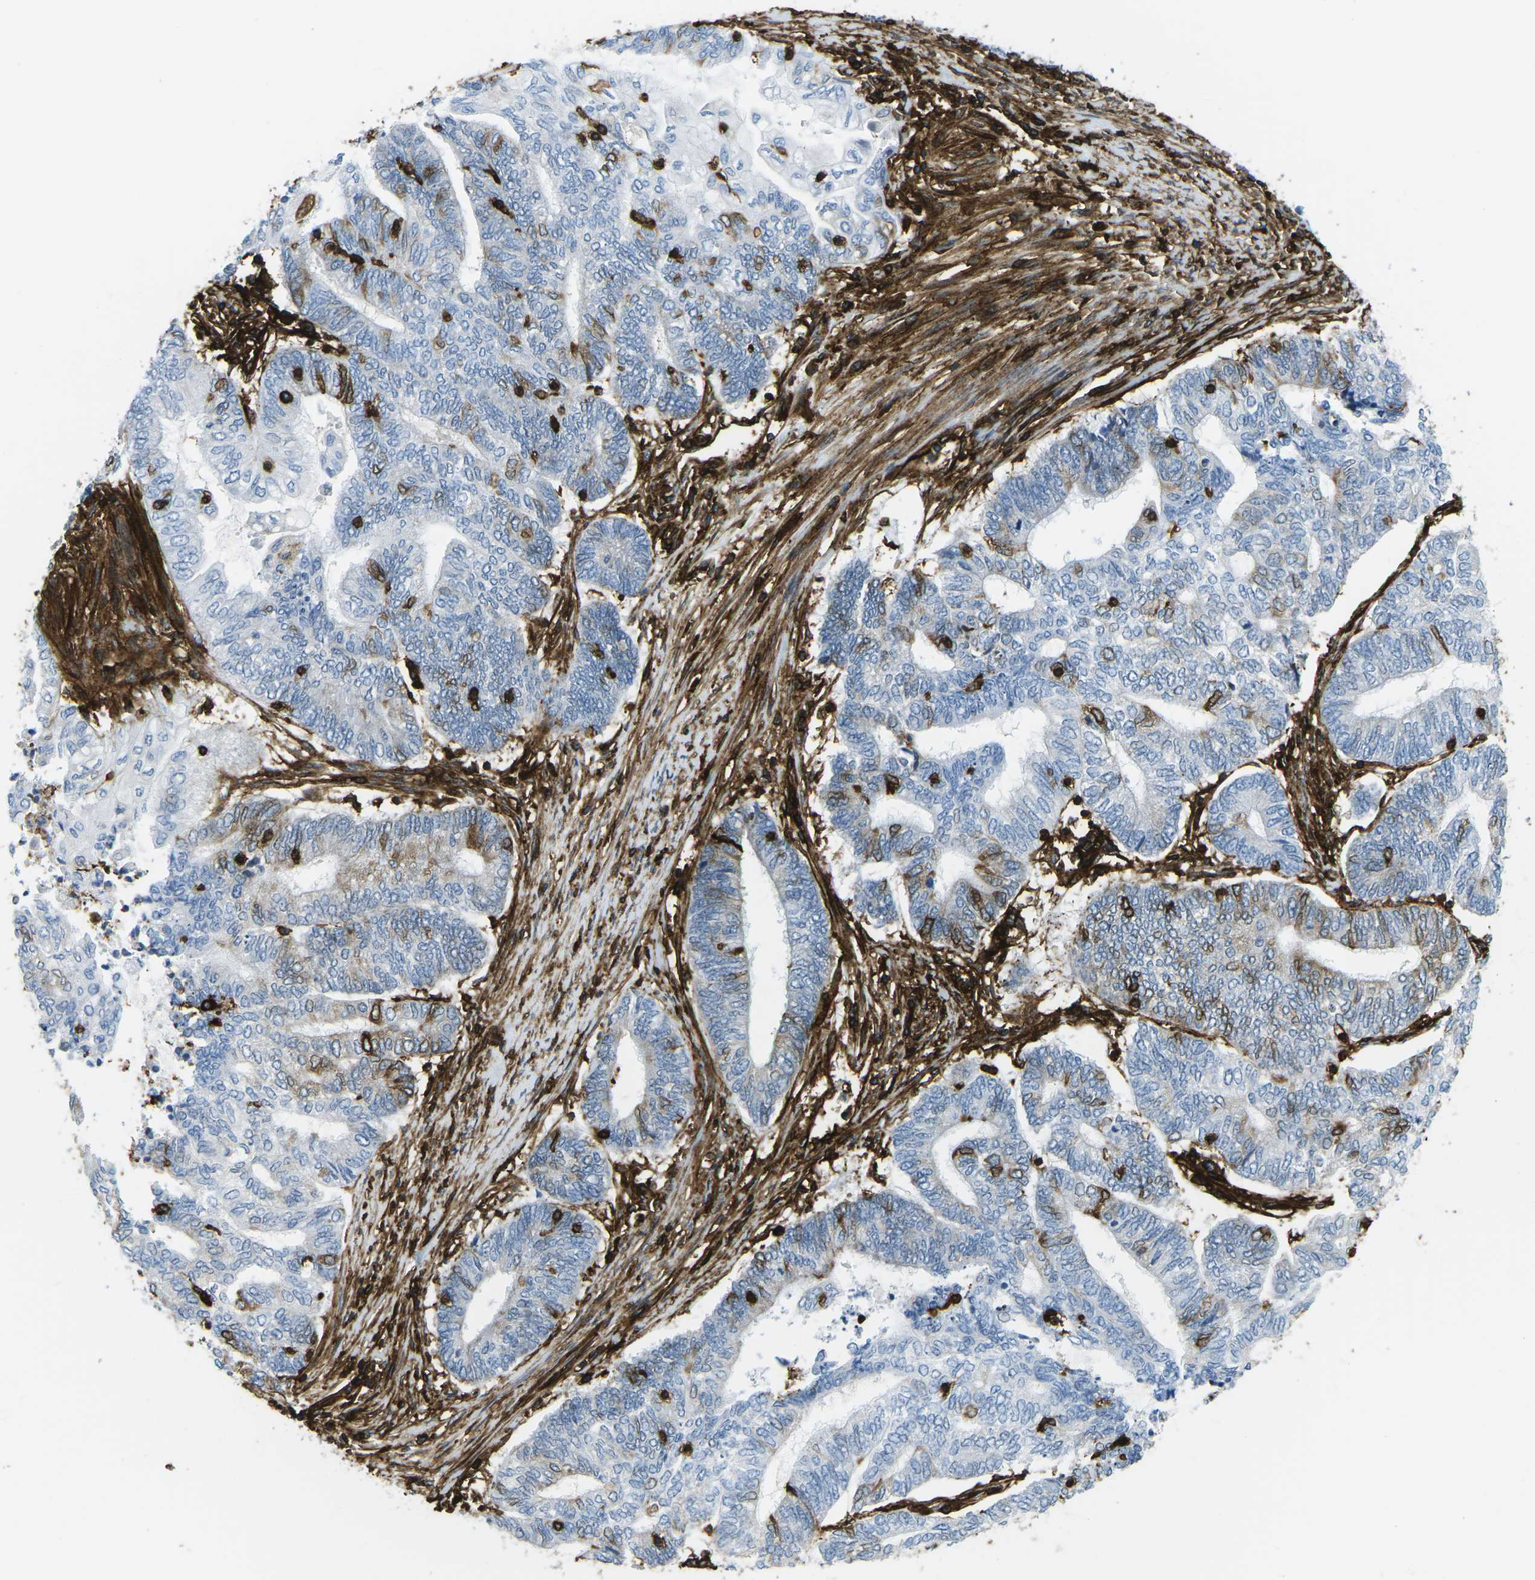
{"staining": {"intensity": "negative", "quantity": "none", "location": "none"}, "tissue": "endometrial cancer", "cell_type": "Tumor cells", "image_type": "cancer", "snomed": [{"axis": "morphology", "description": "Adenocarcinoma, NOS"}, {"axis": "topography", "description": "Uterus"}, {"axis": "topography", "description": "Endometrium"}], "caption": "DAB immunohistochemical staining of adenocarcinoma (endometrial) displays no significant expression in tumor cells.", "gene": "HLA-B", "patient": {"sex": "female", "age": 70}}